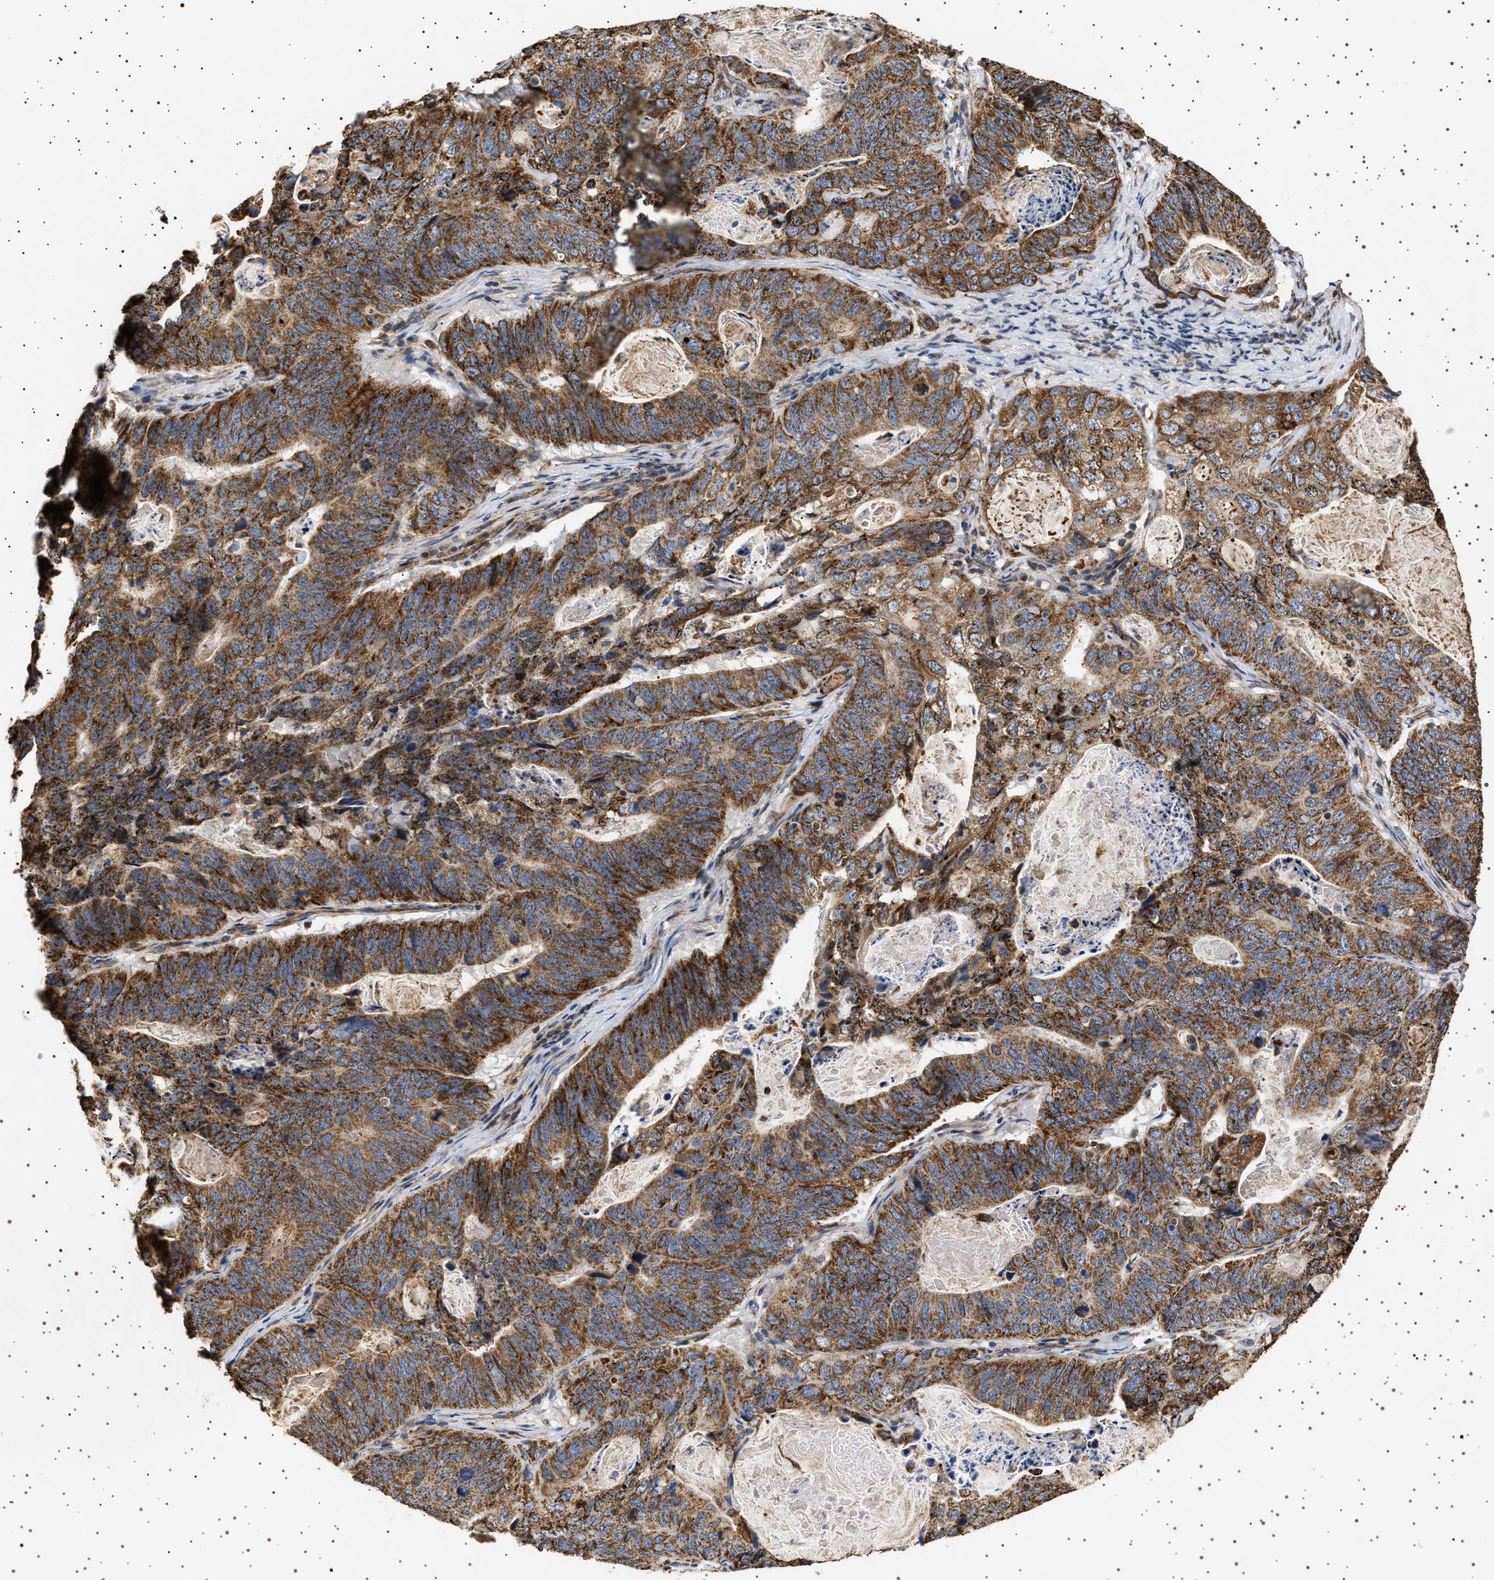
{"staining": {"intensity": "moderate", "quantity": ">75%", "location": "cytoplasmic/membranous"}, "tissue": "stomach cancer", "cell_type": "Tumor cells", "image_type": "cancer", "snomed": [{"axis": "morphology", "description": "Normal tissue, NOS"}, {"axis": "morphology", "description": "Adenocarcinoma, NOS"}, {"axis": "topography", "description": "Stomach"}], "caption": "A micrograph of human adenocarcinoma (stomach) stained for a protein shows moderate cytoplasmic/membranous brown staining in tumor cells. The staining is performed using DAB (3,3'-diaminobenzidine) brown chromogen to label protein expression. The nuclei are counter-stained blue using hematoxylin.", "gene": "TRUB2", "patient": {"sex": "female", "age": 89}}